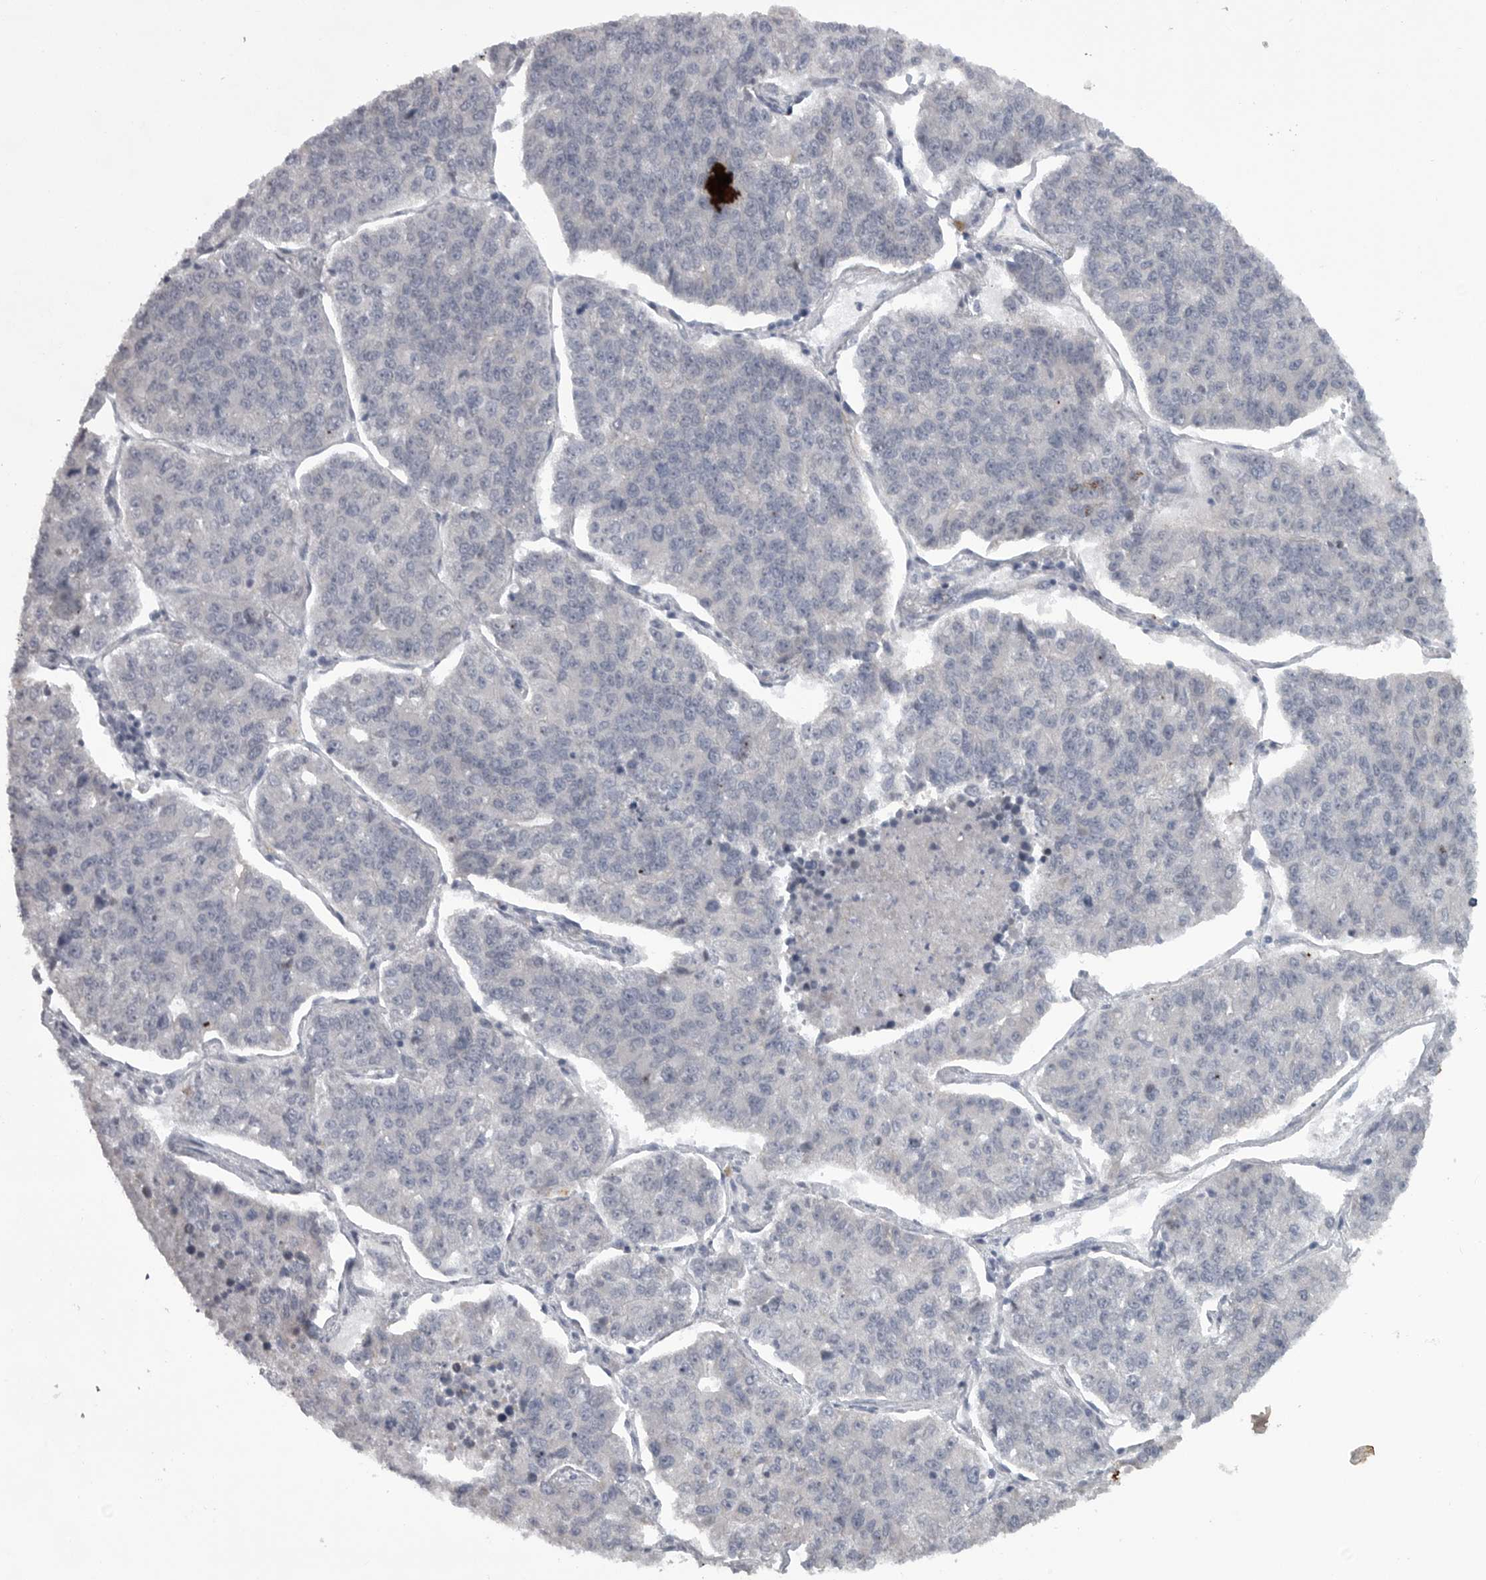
{"staining": {"intensity": "negative", "quantity": "none", "location": "none"}, "tissue": "lung cancer", "cell_type": "Tumor cells", "image_type": "cancer", "snomed": [{"axis": "morphology", "description": "Adenocarcinoma, NOS"}, {"axis": "topography", "description": "Lung"}], "caption": "IHC of lung adenocarcinoma demonstrates no staining in tumor cells. (DAB immunohistochemistry (IHC) with hematoxylin counter stain).", "gene": "PPP1R9A", "patient": {"sex": "male", "age": 49}}